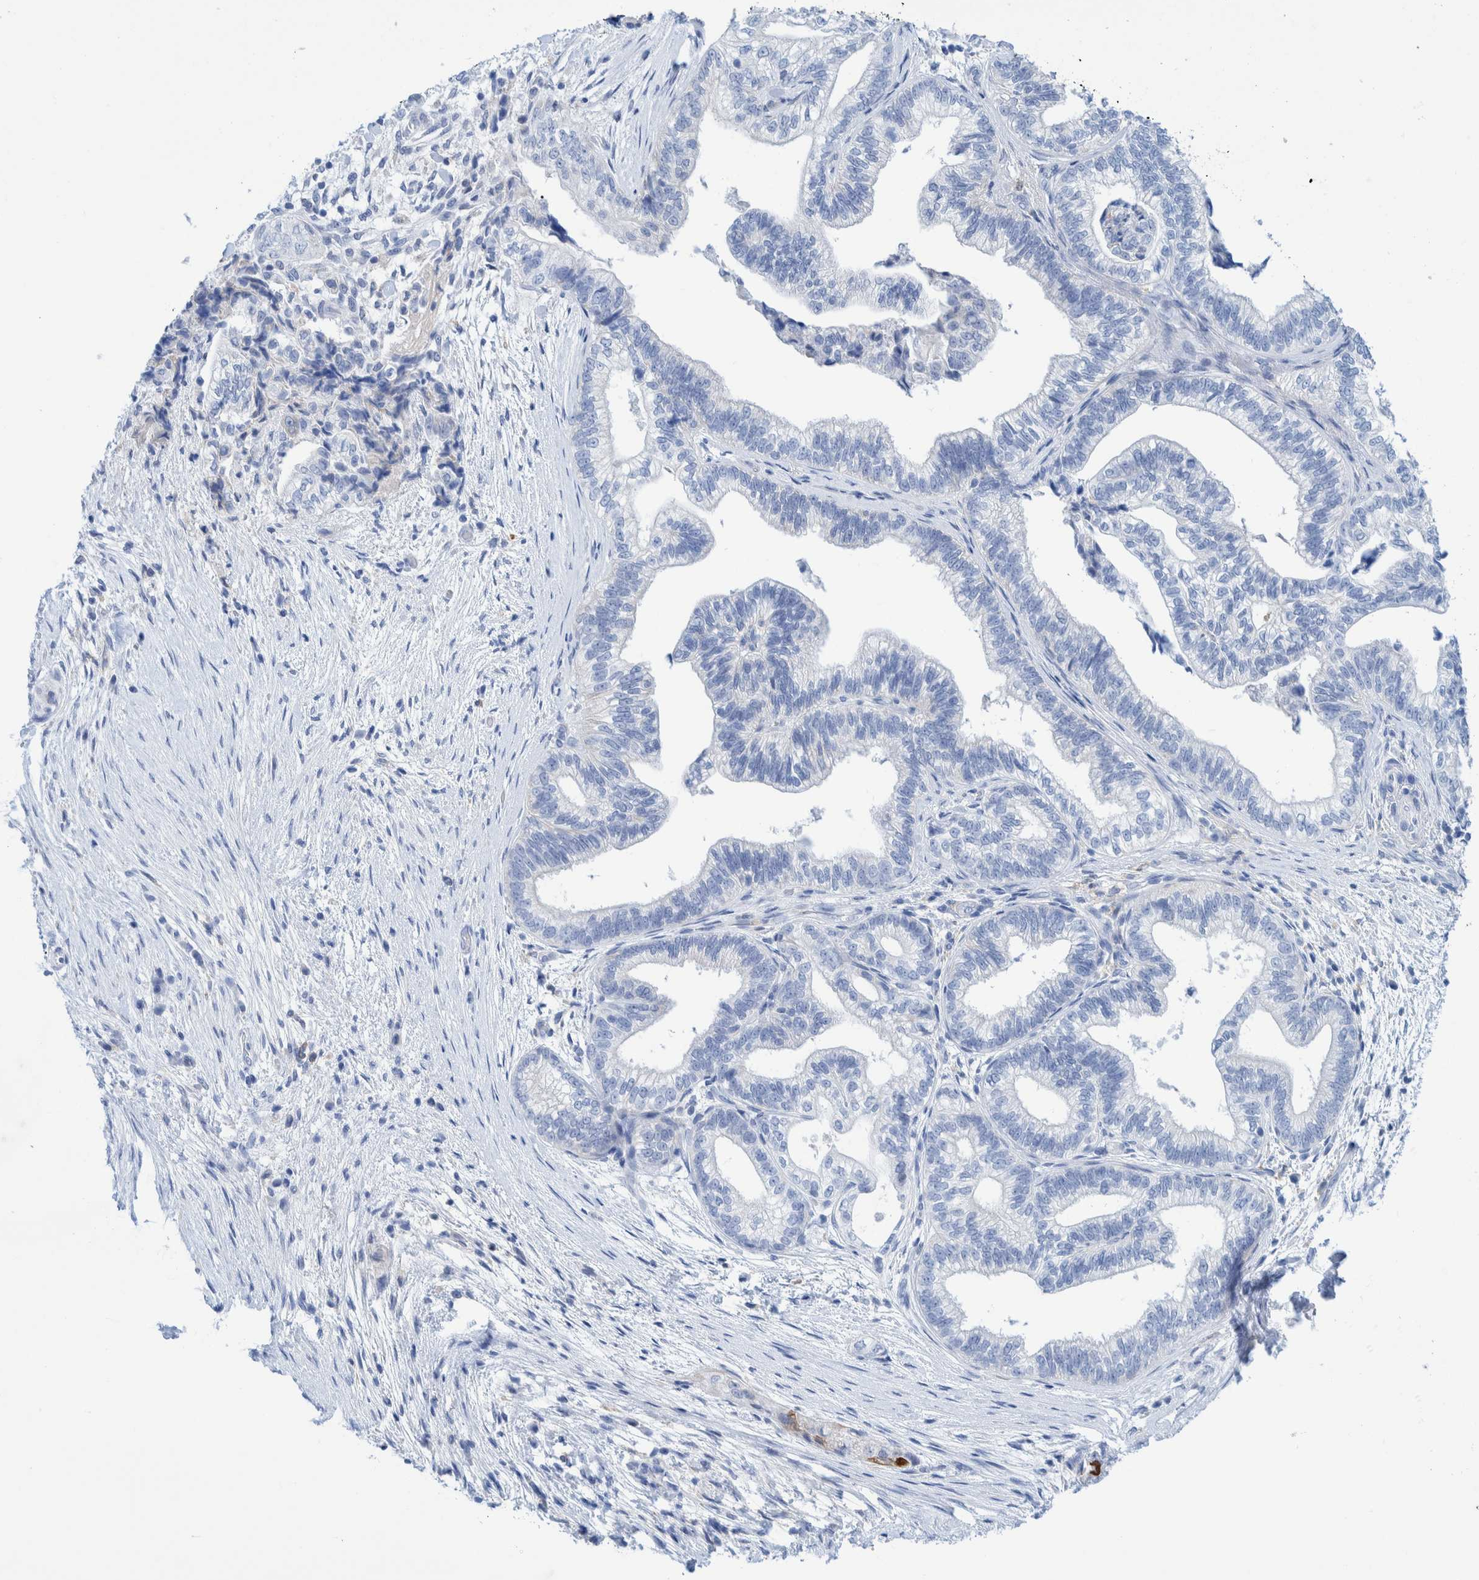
{"staining": {"intensity": "negative", "quantity": "none", "location": "none"}, "tissue": "pancreatic cancer", "cell_type": "Tumor cells", "image_type": "cancer", "snomed": [{"axis": "morphology", "description": "Adenocarcinoma, NOS"}, {"axis": "topography", "description": "Pancreas"}], "caption": "A histopathology image of human pancreatic cancer is negative for staining in tumor cells.", "gene": "KRT14", "patient": {"sex": "male", "age": 72}}